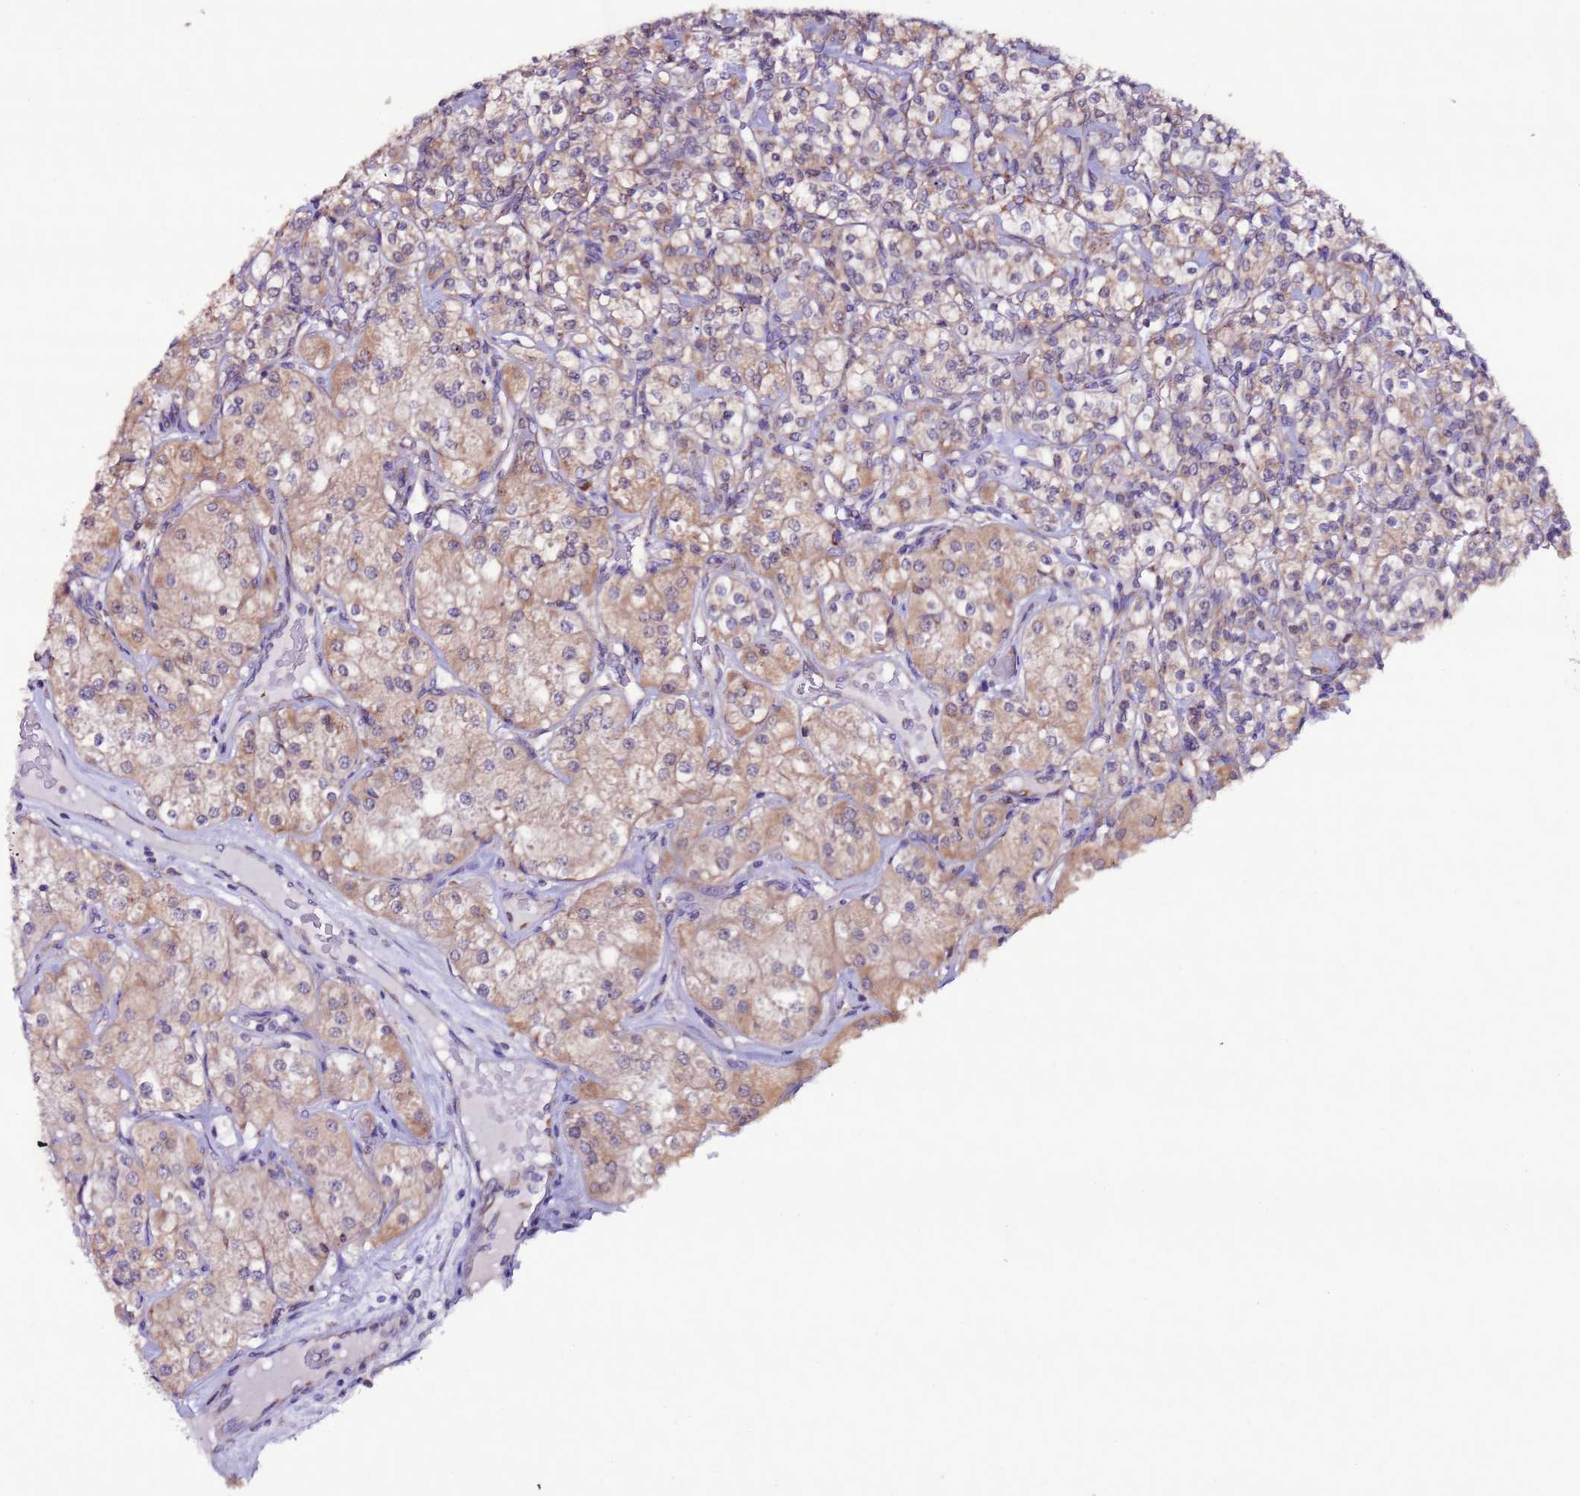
{"staining": {"intensity": "moderate", "quantity": ">75%", "location": "cytoplasmic/membranous"}, "tissue": "renal cancer", "cell_type": "Tumor cells", "image_type": "cancer", "snomed": [{"axis": "morphology", "description": "Adenocarcinoma, NOS"}, {"axis": "topography", "description": "Kidney"}], "caption": "High-power microscopy captured an immunohistochemistry histopathology image of renal cancer, revealing moderate cytoplasmic/membranous expression in approximately >75% of tumor cells.", "gene": "AHI1", "patient": {"sex": "male", "age": 77}}